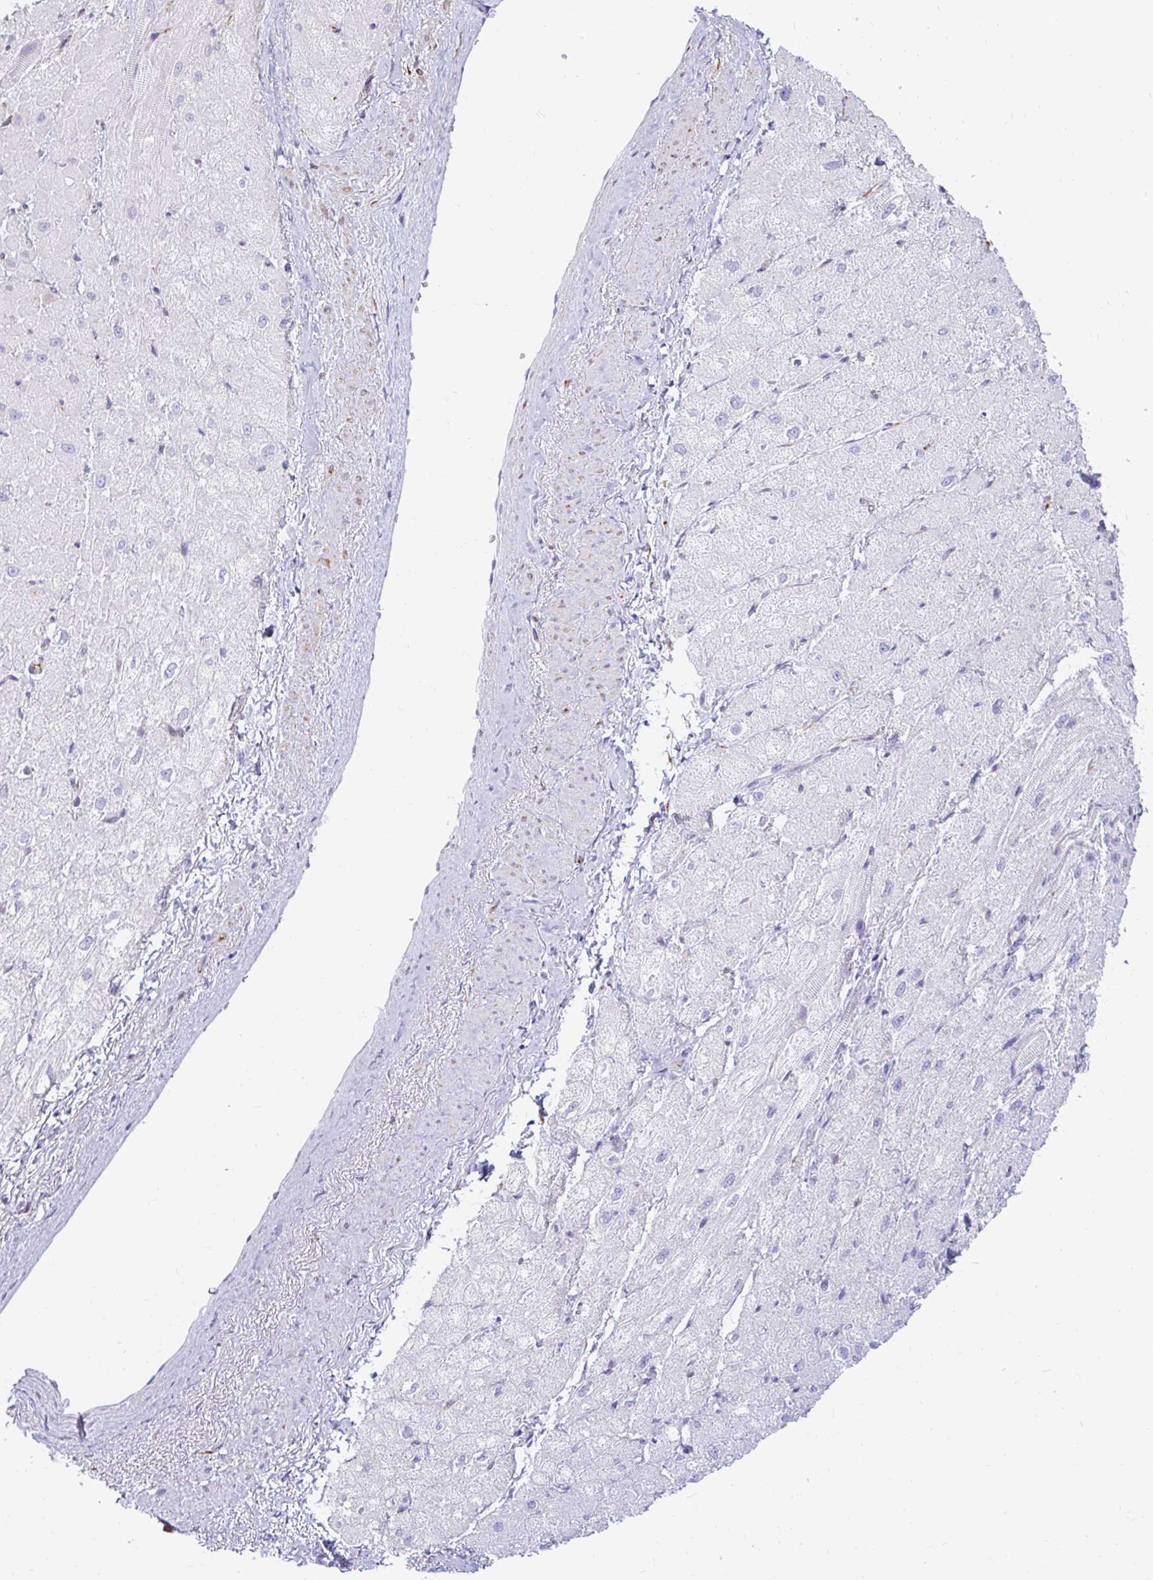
{"staining": {"intensity": "negative", "quantity": "none", "location": "none"}, "tissue": "heart muscle", "cell_type": "Cardiomyocytes", "image_type": "normal", "snomed": [{"axis": "morphology", "description": "Normal tissue, NOS"}, {"axis": "topography", "description": "Heart"}], "caption": "A high-resolution micrograph shows immunohistochemistry staining of benign heart muscle, which reveals no significant positivity in cardiomyocytes. (DAB immunohistochemistry (IHC) with hematoxylin counter stain).", "gene": "CAPSL", "patient": {"sex": "male", "age": 62}}